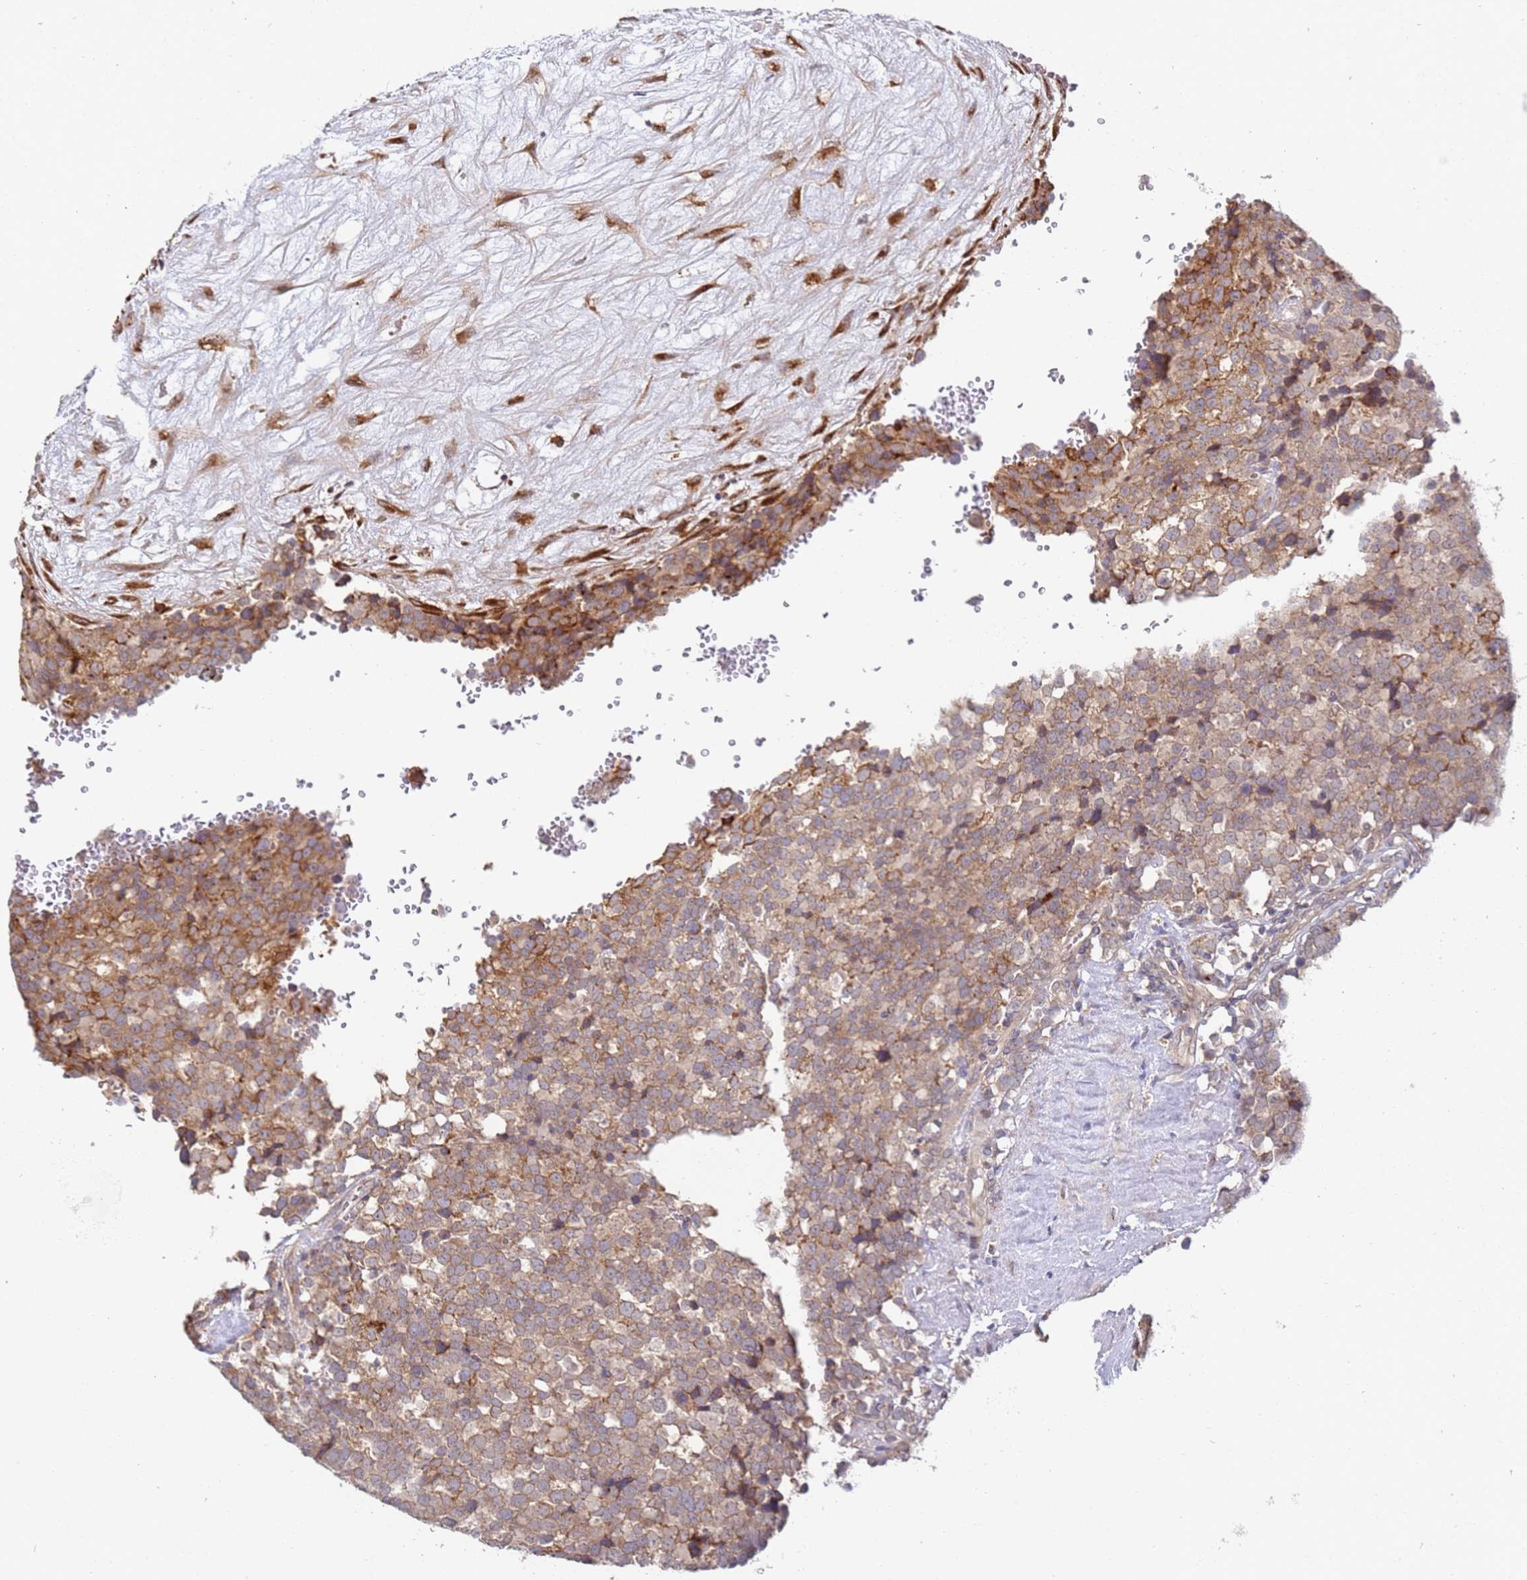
{"staining": {"intensity": "moderate", "quantity": ">75%", "location": "cytoplasmic/membranous"}, "tissue": "testis cancer", "cell_type": "Tumor cells", "image_type": "cancer", "snomed": [{"axis": "morphology", "description": "Seminoma, NOS"}, {"axis": "topography", "description": "Testis"}], "caption": "An image showing moderate cytoplasmic/membranous expression in about >75% of tumor cells in testis seminoma, as visualized by brown immunohistochemical staining.", "gene": "VRK2", "patient": {"sex": "male", "age": 71}}